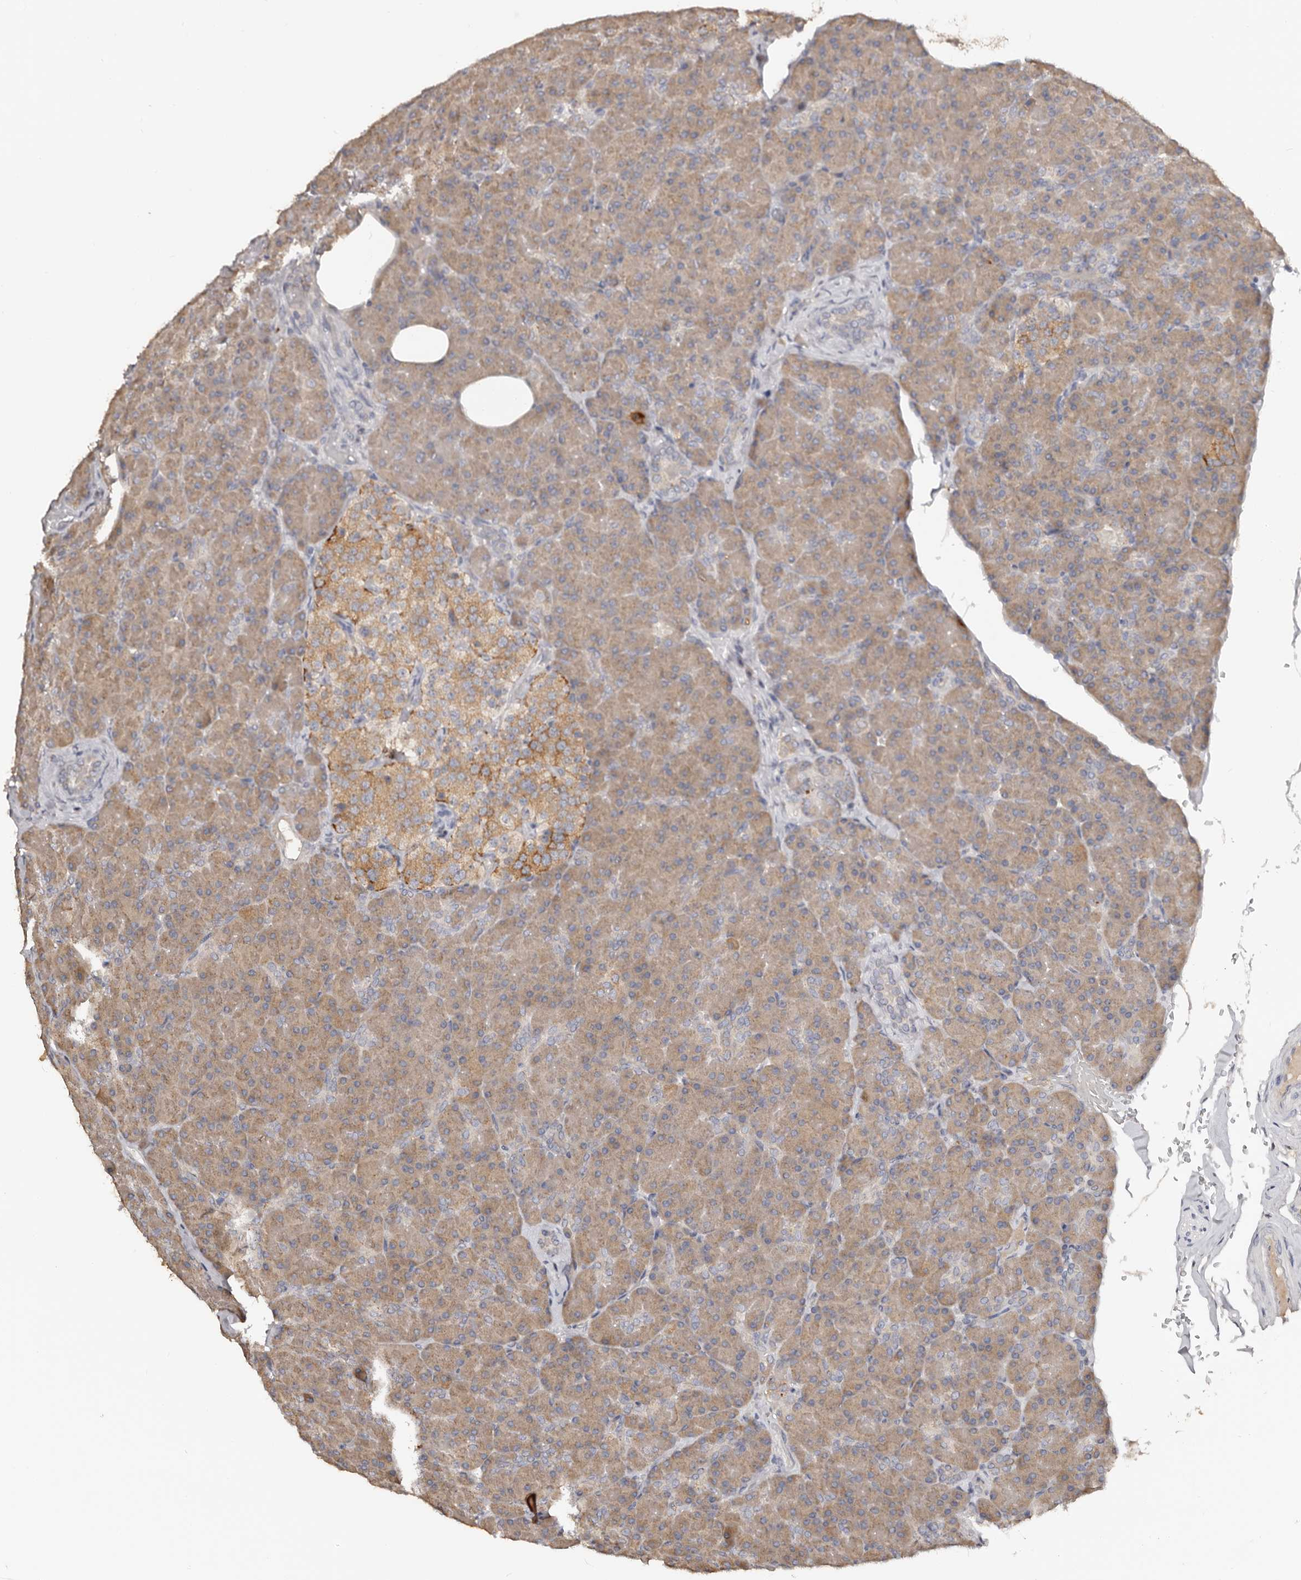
{"staining": {"intensity": "moderate", "quantity": ">75%", "location": "cytoplasmic/membranous"}, "tissue": "pancreas", "cell_type": "Exocrine glandular cells", "image_type": "normal", "snomed": [{"axis": "morphology", "description": "Normal tissue, NOS"}, {"axis": "topography", "description": "Pancreas"}], "caption": "Immunohistochemical staining of normal human pancreas reveals moderate cytoplasmic/membranous protein staining in approximately >75% of exocrine glandular cells. (Brightfield microscopy of DAB IHC at high magnification).", "gene": "SLC39A2", "patient": {"sex": "female", "age": 43}}